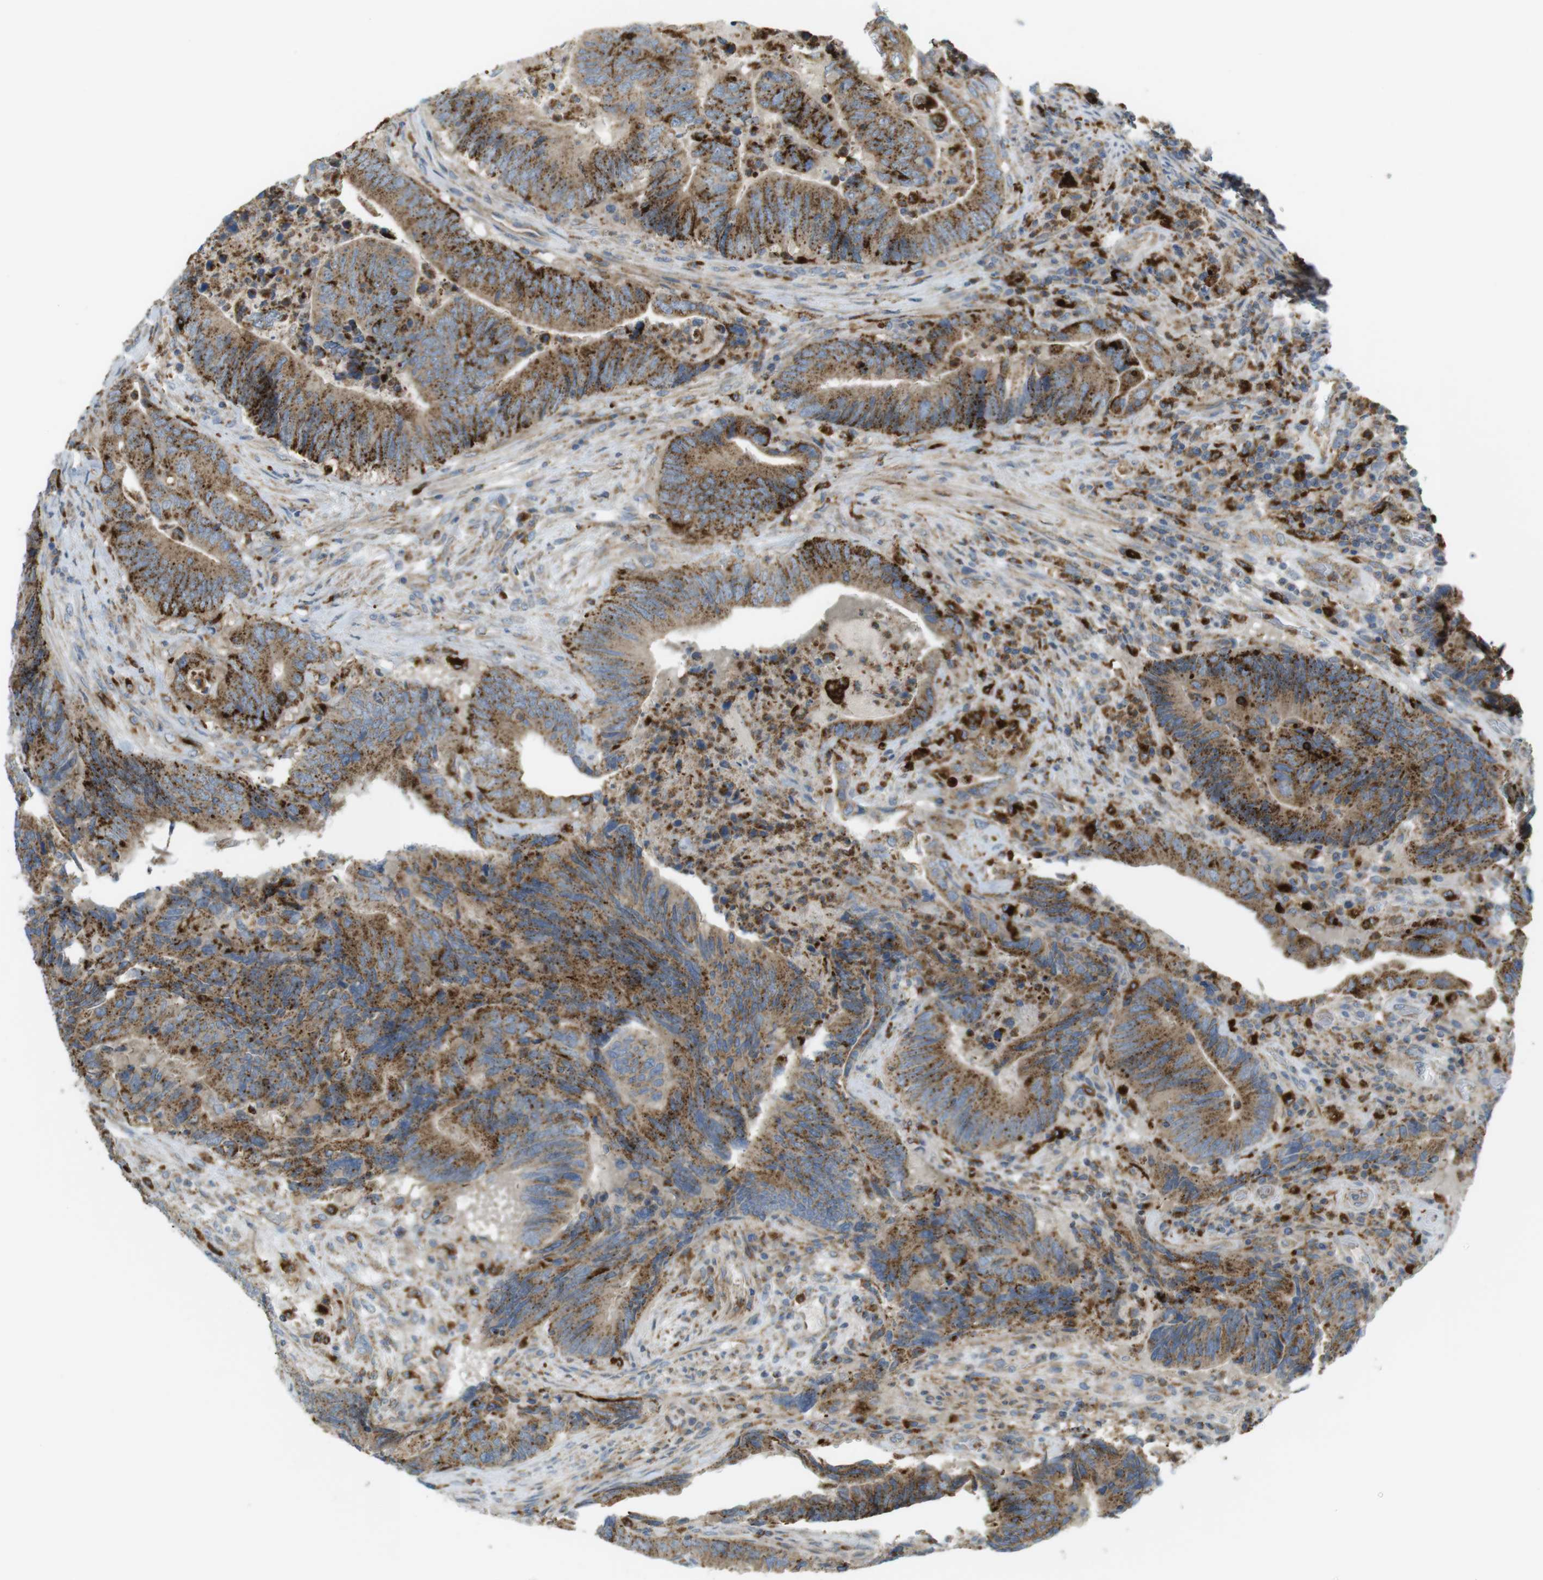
{"staining": {"intensity": "moderate", "quantity": ">75%", "location": "cytoplasmic/membranous"}, "tissue": "colorectal cancer", "cell_type": "Tumor cells", "image_type": "cancer", "snomed": [{"axis": "morphology", "description": "Normal tissue, NOS"}, {"axis": "morphology", "description": "Adenocarcinoma, NOS"}, {"axis": "topography", "description": "Colon"}], "caption": "Protein staining of colorectal adenocarcinoma tissue demonstrates moderate cytoplasmic/membranous expression in approximately >75% of tumor cells. (DAB (3,3'-diaminobenzidine) = brown stain, brightfield microscopy at high magnification).", "gene": "LAMP1", "patient": {"sex": "male", "age": 56}}